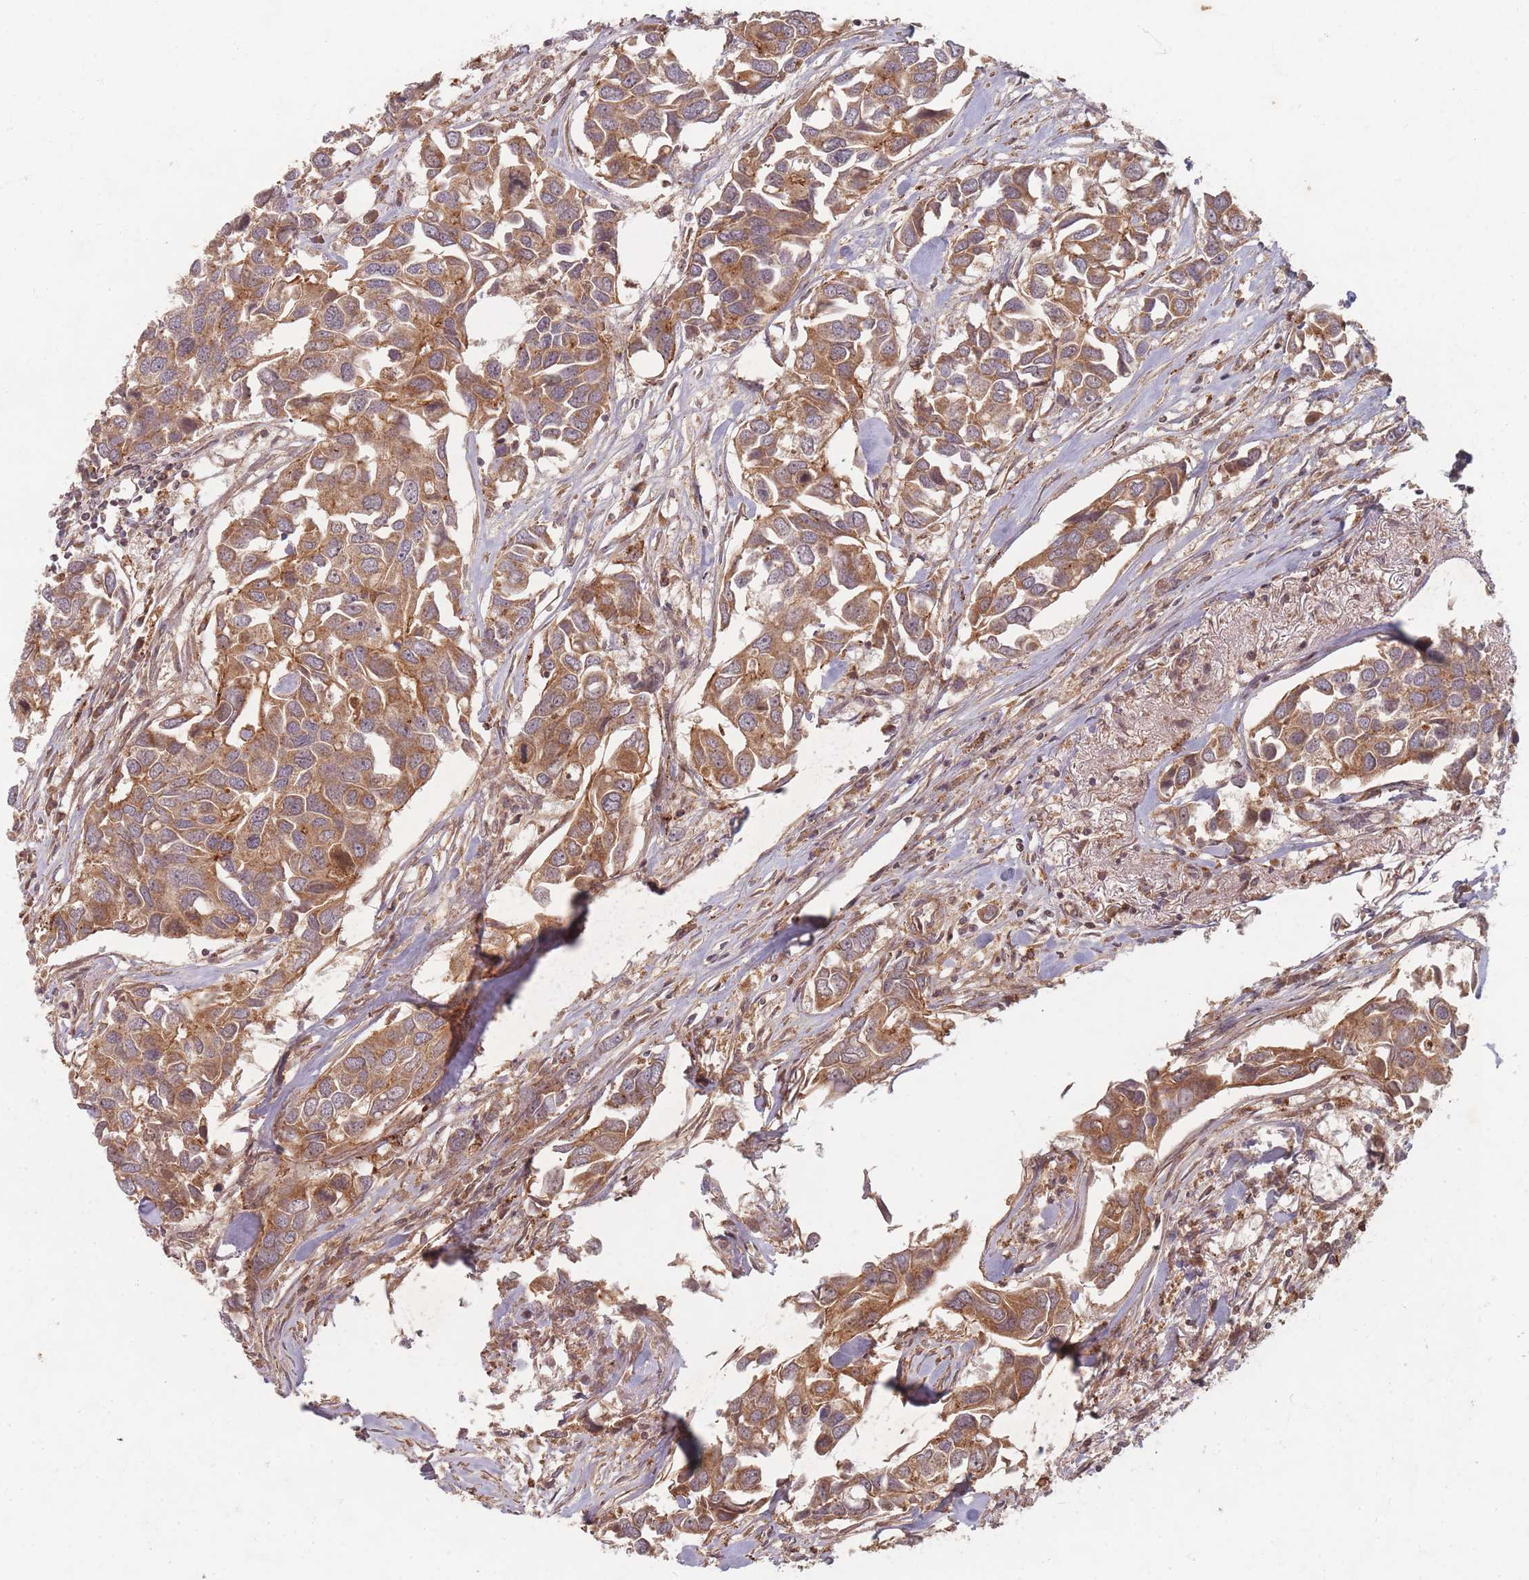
{"staining": {"intensity": "moderate", "quantity": ">75%", "location": "cytoplasmic/membranous"}, "tissue": "breast cancer", "cell_type": "Tumor cells", "image_type": "cancer", "snomed": [{"axis": "morphology", "description": "Duct carcinoma"}, {"axis": "topography", "description": "Breast"}], "caption": "High-magnification brightfield microscopy of intraductal carcinoma (breast) stained with DAB (brown) and counterstained with hematoxylin (blue). tumor cells exhibit moderate cytoplasmic/membranous positivity is seen in about>75% of cells.", "gene": "RADX", "patient": {"sex": "female", "age": 83}}